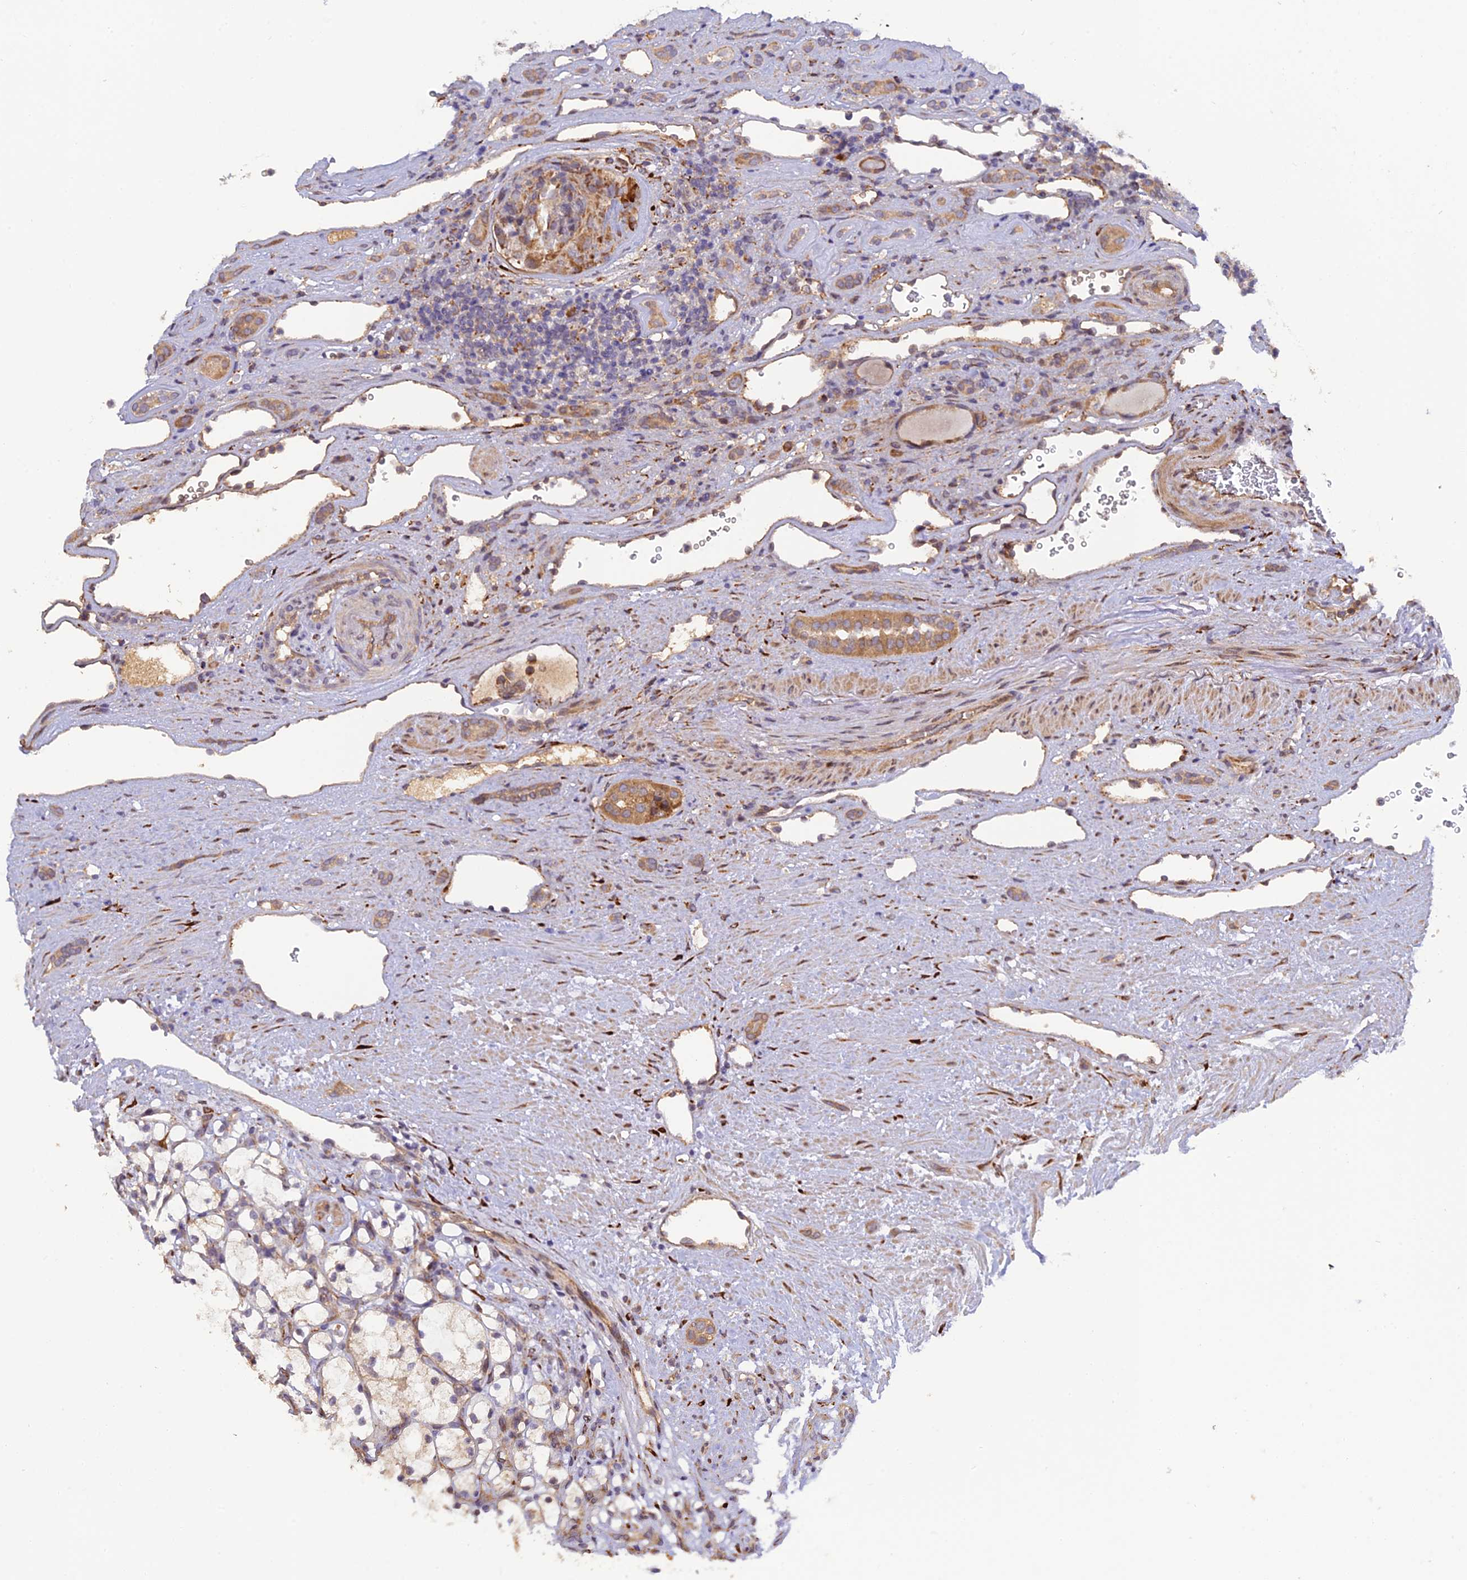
{"staining": {"intensity": "weak", "quantity": "<25%", "location": "cytoplasmic/membranous"}, "tissue": "renal cancer", "cell_type": "Tumor cells", "image_type": "cancer", "snomed": [{"axis": "morphology", "description": "Adenocarcinoma, NOS"}, {"axis": "topography", "description": "Kidney"}], "caption": "This photomicrograph is of renal cancer stained with IHC to label a protein in brown with the nuclei are counter-stained blue. There is no positivity in tumor cells.", "gene": "P3H3", "patient": {"sex": "female", "age": 69}}